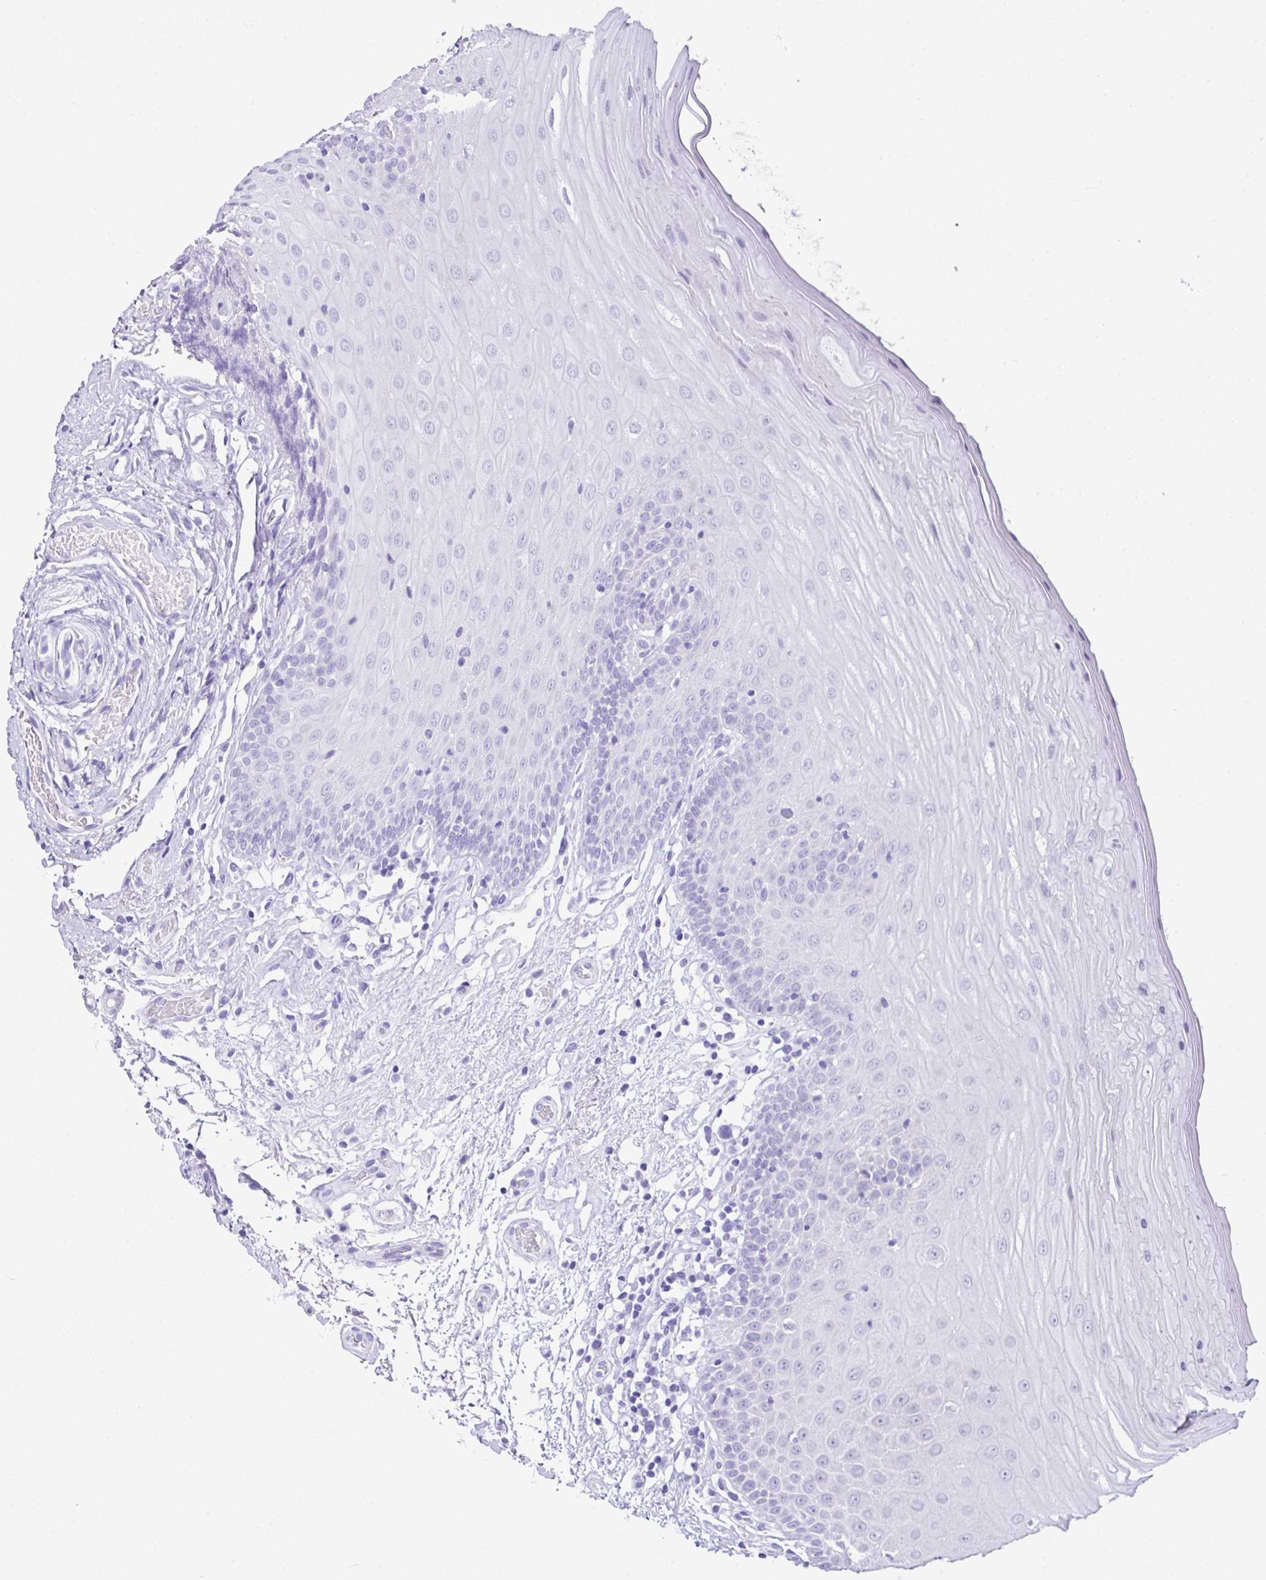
{"staining": {"intensity": "negative", "quantity": "none", "location": "none"}, "tissue": "oral mucosa", "cell_type": "Squamous epithelial cells", "image_type": "normal", "snomed": [{"axis": "morphology", "description": "Normal tissue, NOS"}, {"axis": "topography", "description": "Oral tissue"}, {"axis": "topography", "description": "Tounge, NOS"}, {"axis": "topography", "description": "Head-Neck"}], "caption": "Squamous epithelial cells show no significant protein positivity in unremarkable oral mucosa. Nuclei are stained in blue.", "gene": "LGALS4", "patient": {"sex": "female", "age": 84}}